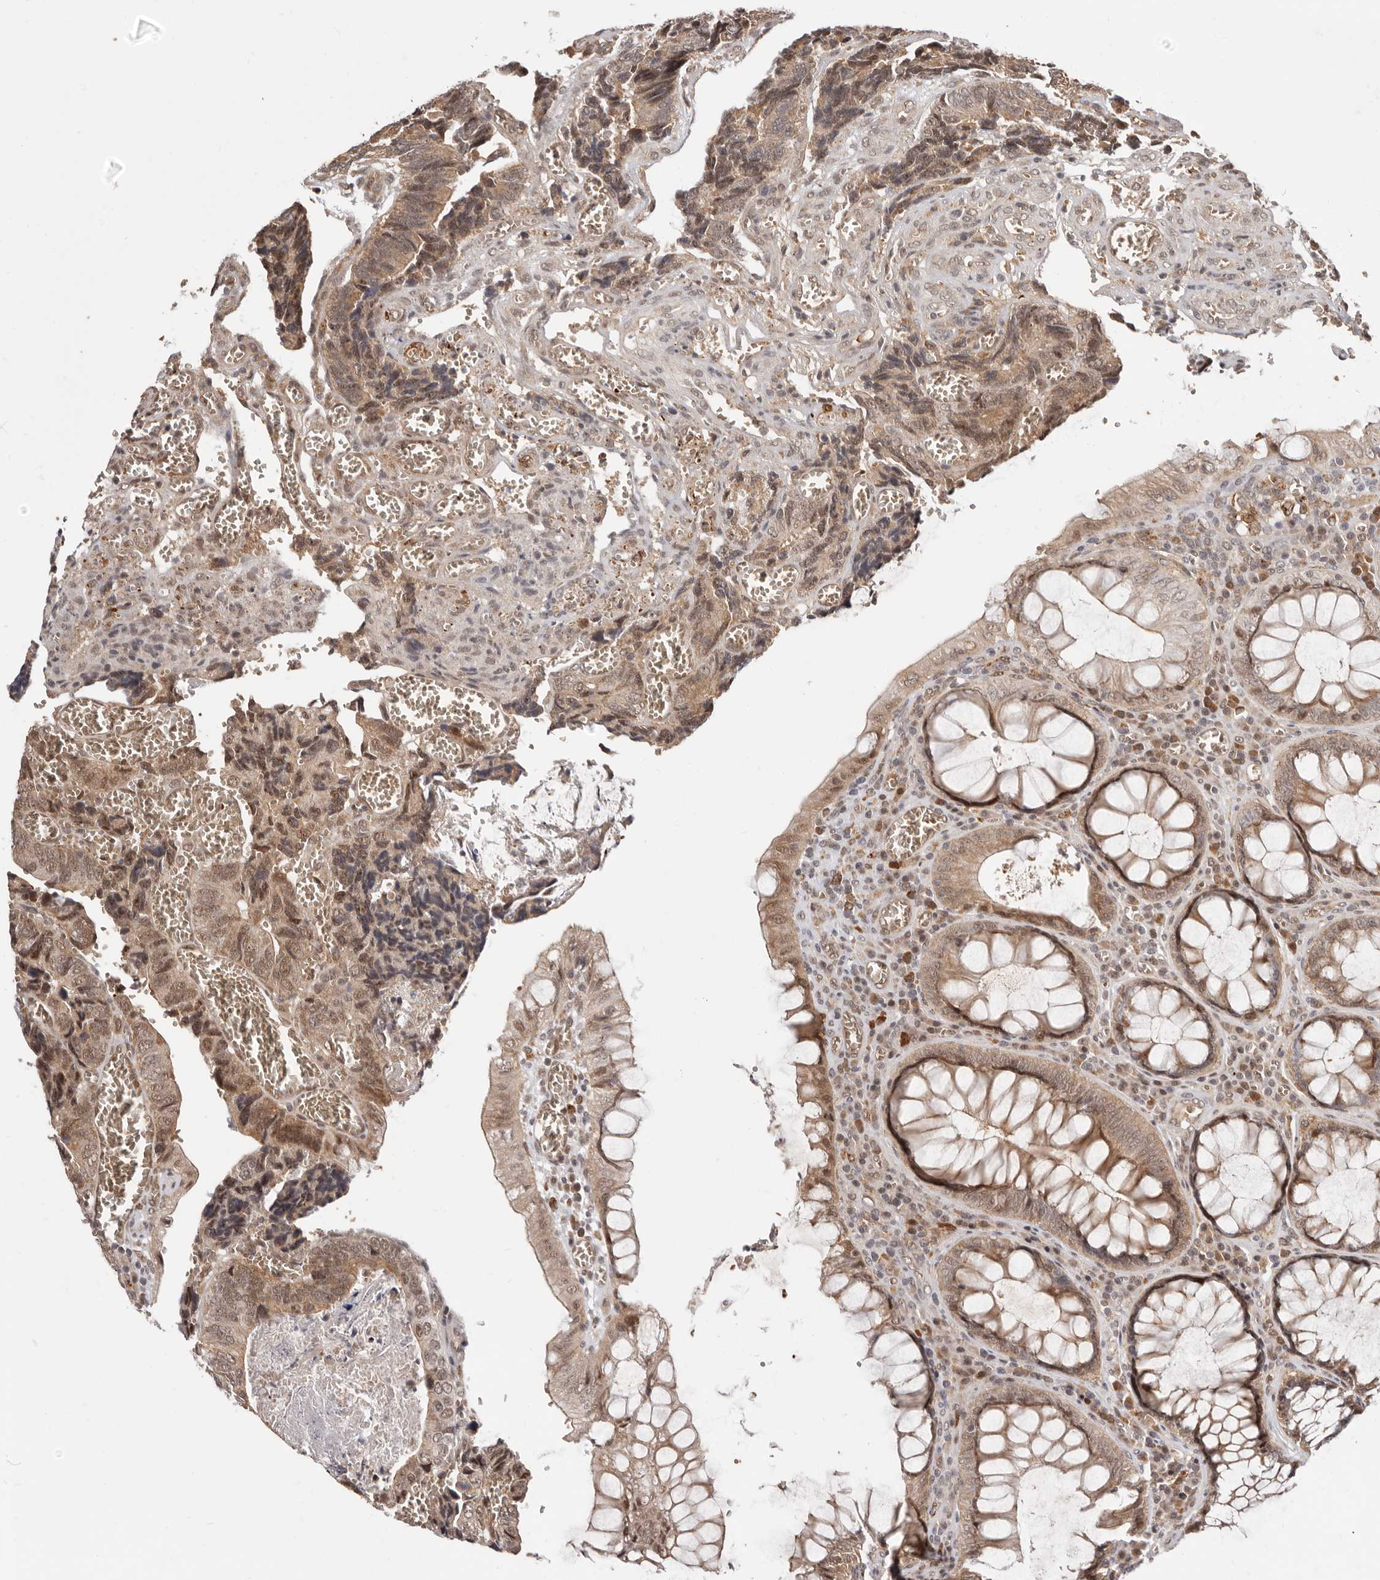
{"staining": {"intensity": "moderate", "quantity": ">75%", "location": "cytoplasmic/membranous,nuclear"}, "tissue": "colorectal cancer", "cell_type": "Tumor cells", "image_type": "cancer", "snomed": [{"axis": "morphology", "description": "Adenocarcinoma, NOS"}, {"axis": "topography", "description": "Colon"}], "caption": "High-power microscopy captured an immunohistochemistry (IHC) image of colorectal cancer (adenocarcinoma), revealing moderate cytoplasmic/membranous and nuclear positivity in approximately >75% of tumor cells.", "gene": "NCOA3", "patient": {"sex": "male", "age": 72}}